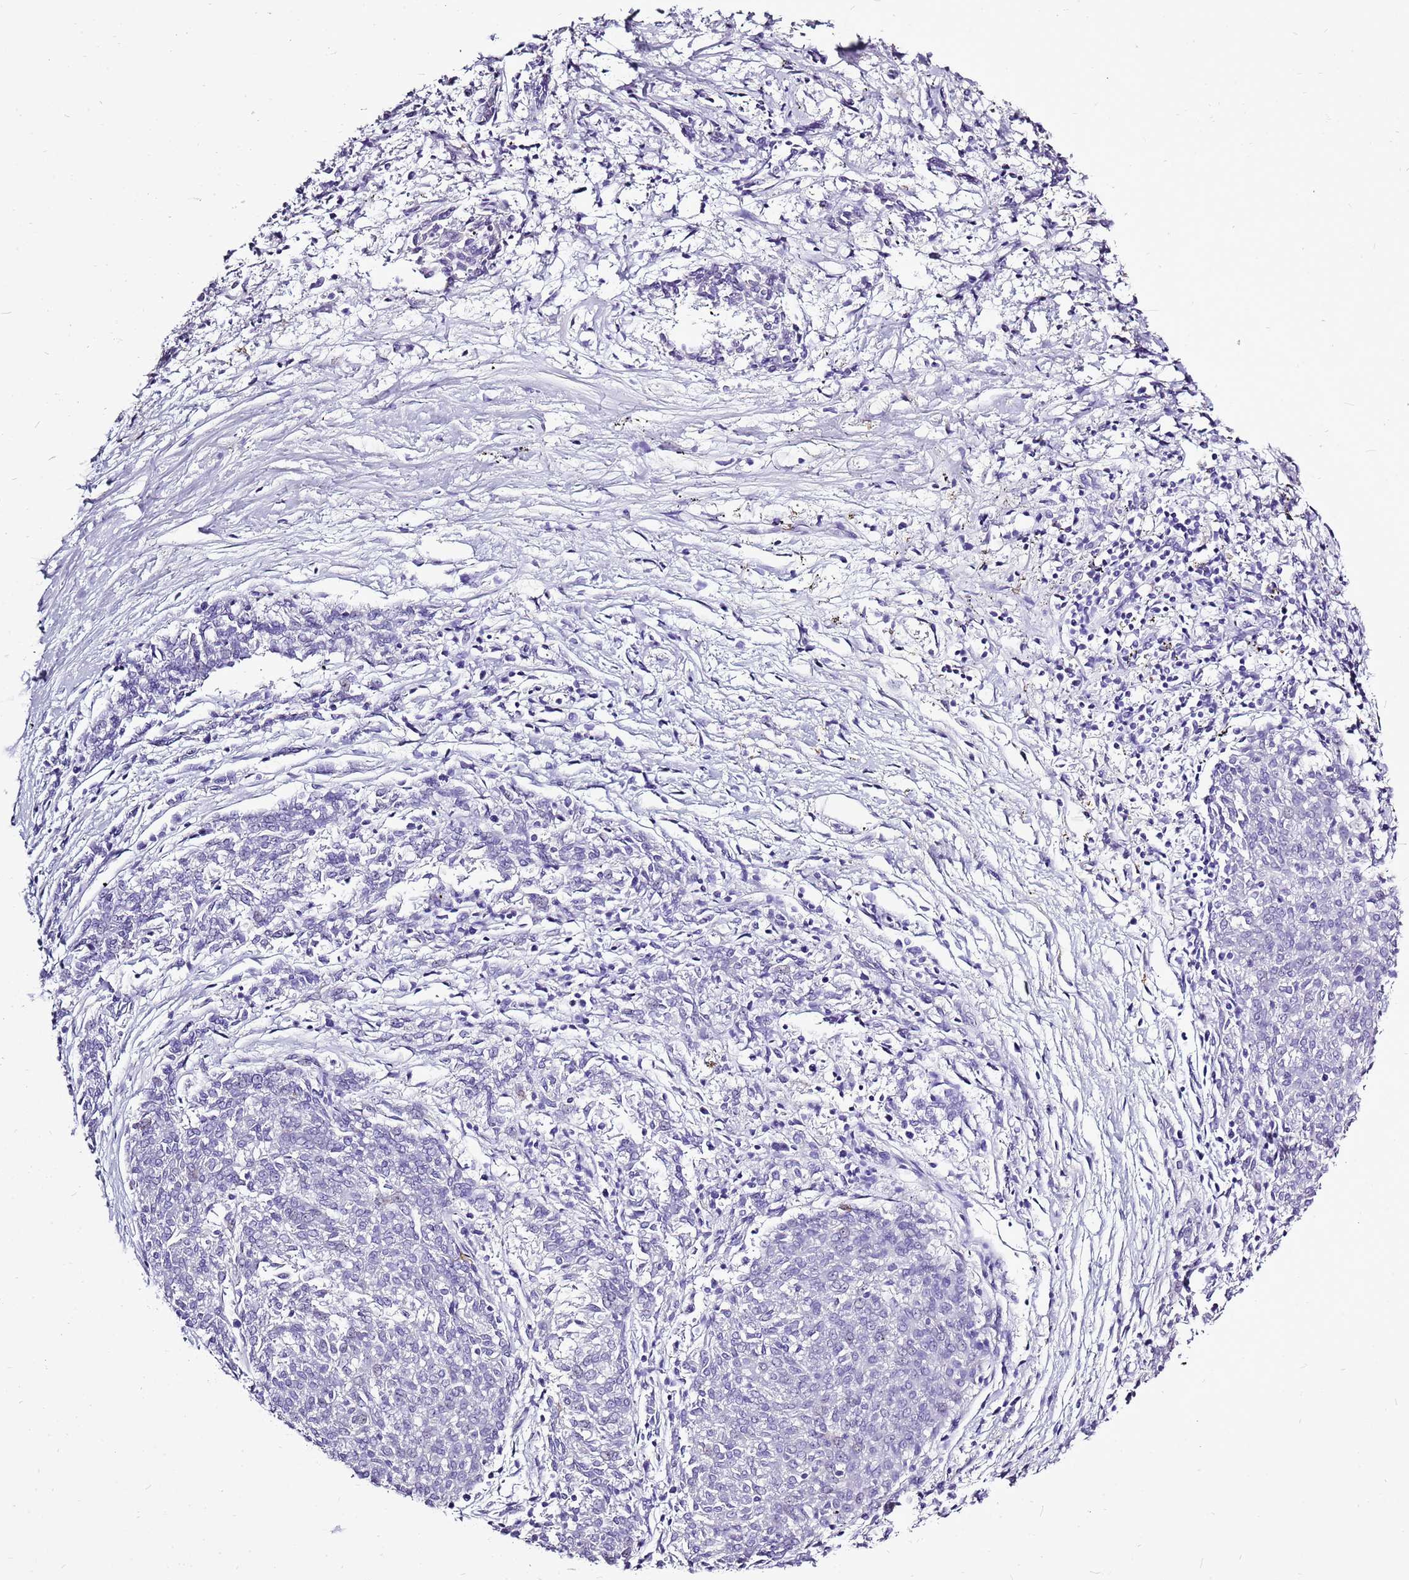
{"staining": {"intensity": "negative", "quantity": "none", "location": "none"}, "tissue": "melanoma", "cell_type": "Tumor cells", "image_type": "cancer", "snomed": [{"axis": "morphology", "description": "Malignant melanoma, NOS"}, {"axis": "topography", "description": "Skin"}], "caption": "This is a photomicrograph of immunohistochemistry staining of malignant melanoma, which shows no staining in tumor cells.", "gene": "ACSS3", "patient": {"sex": "female", "age": 72}}